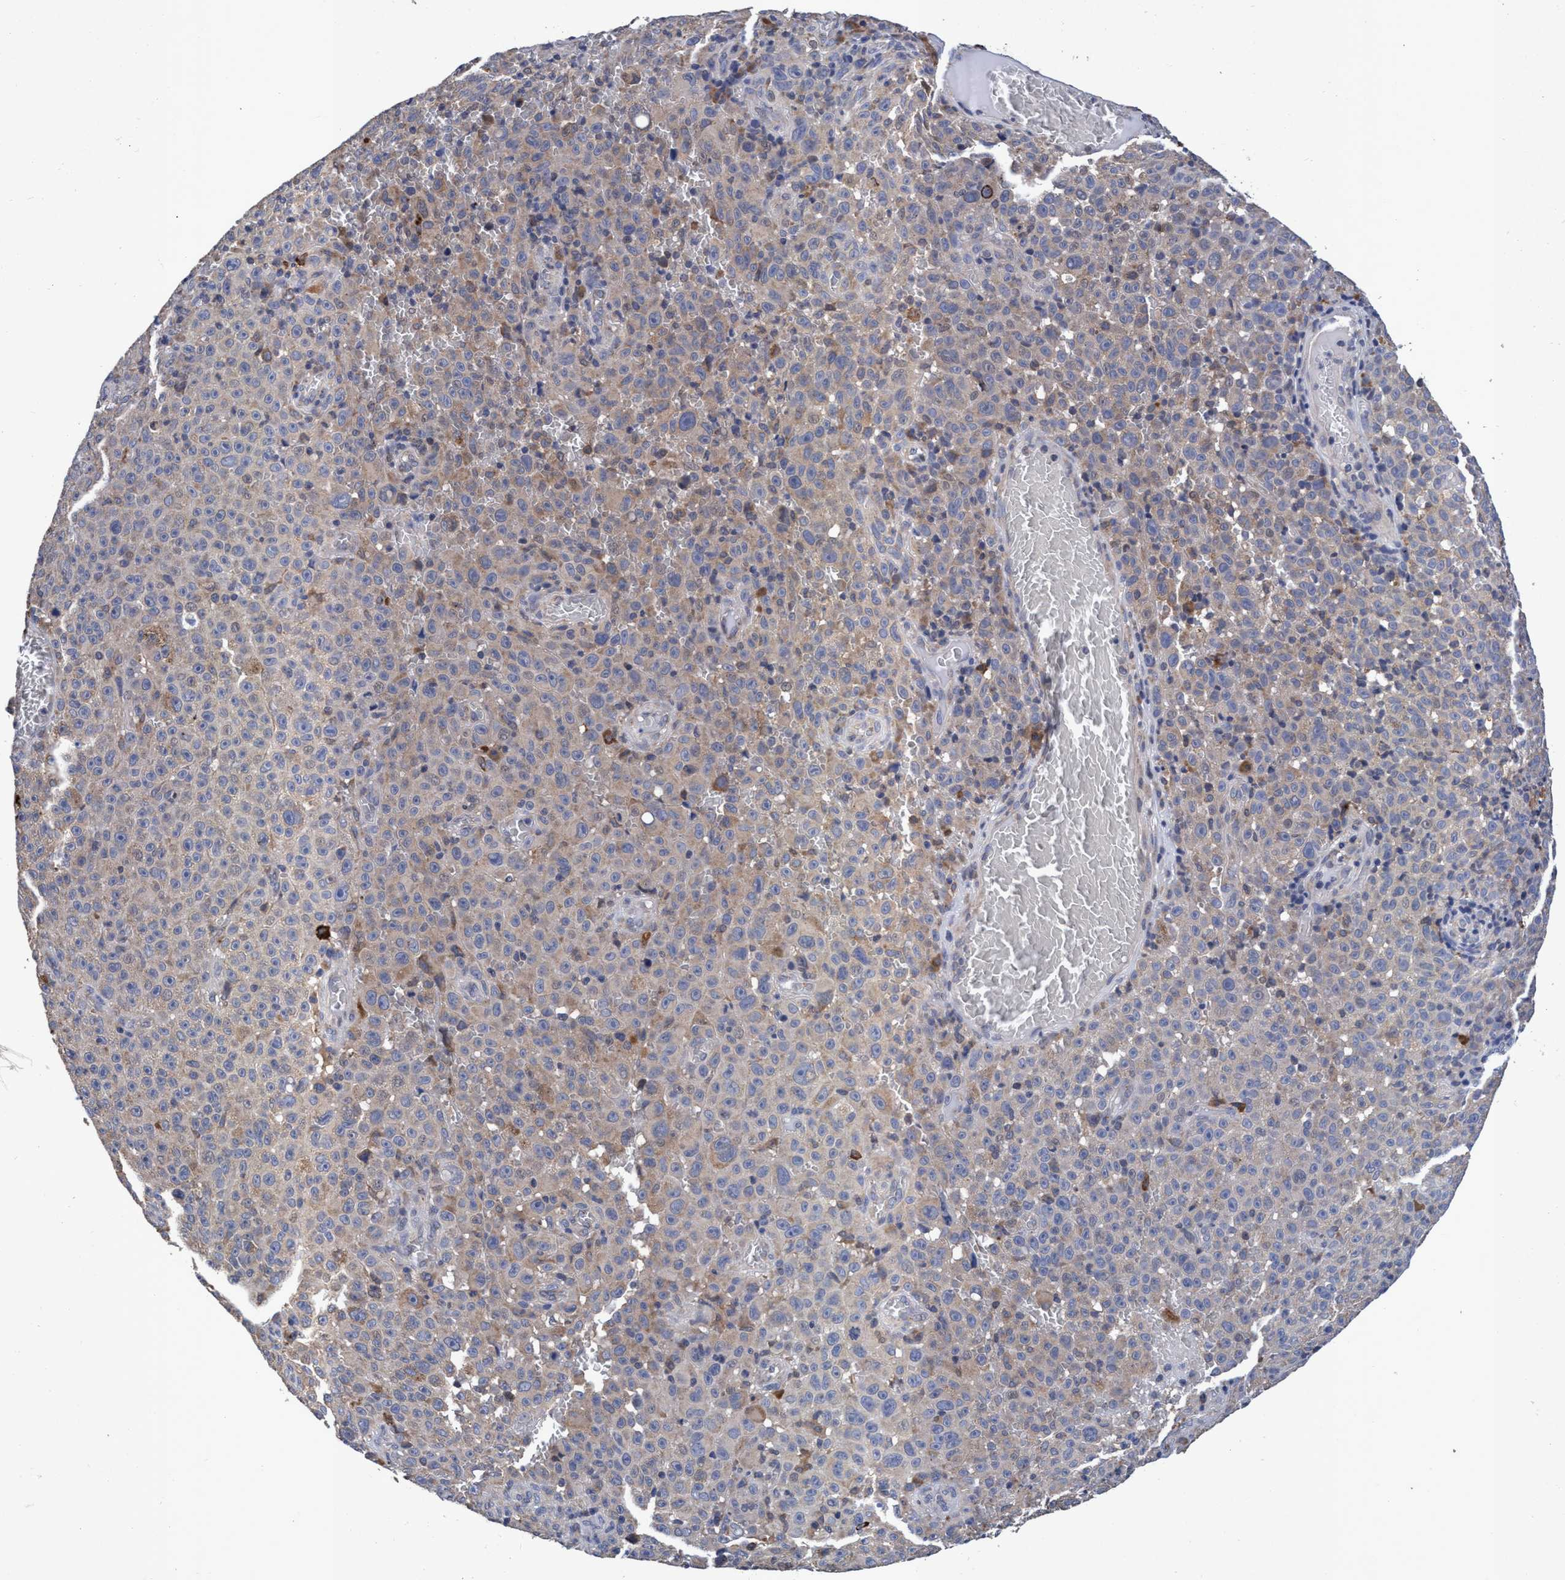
{"staining": {"intensity": "weak", "quantity": "<25%", "location": "cytoplasmic/membranous"}, "tissue": "melanoma", "cell_type": "Tumor cells", "image_type": "cancer", "snomed": [{"axis": "morphology", "description": "Malignant melanoma, NOS"}, {"axis": "topography", "description": "Skin"}], "caption": "This is an immunohistochemistry image of human malignant melanoma. There is no positivity in tumor cells.", "gene": "CALCOCO2", "patient": {"sex": "female", "age": 82}}